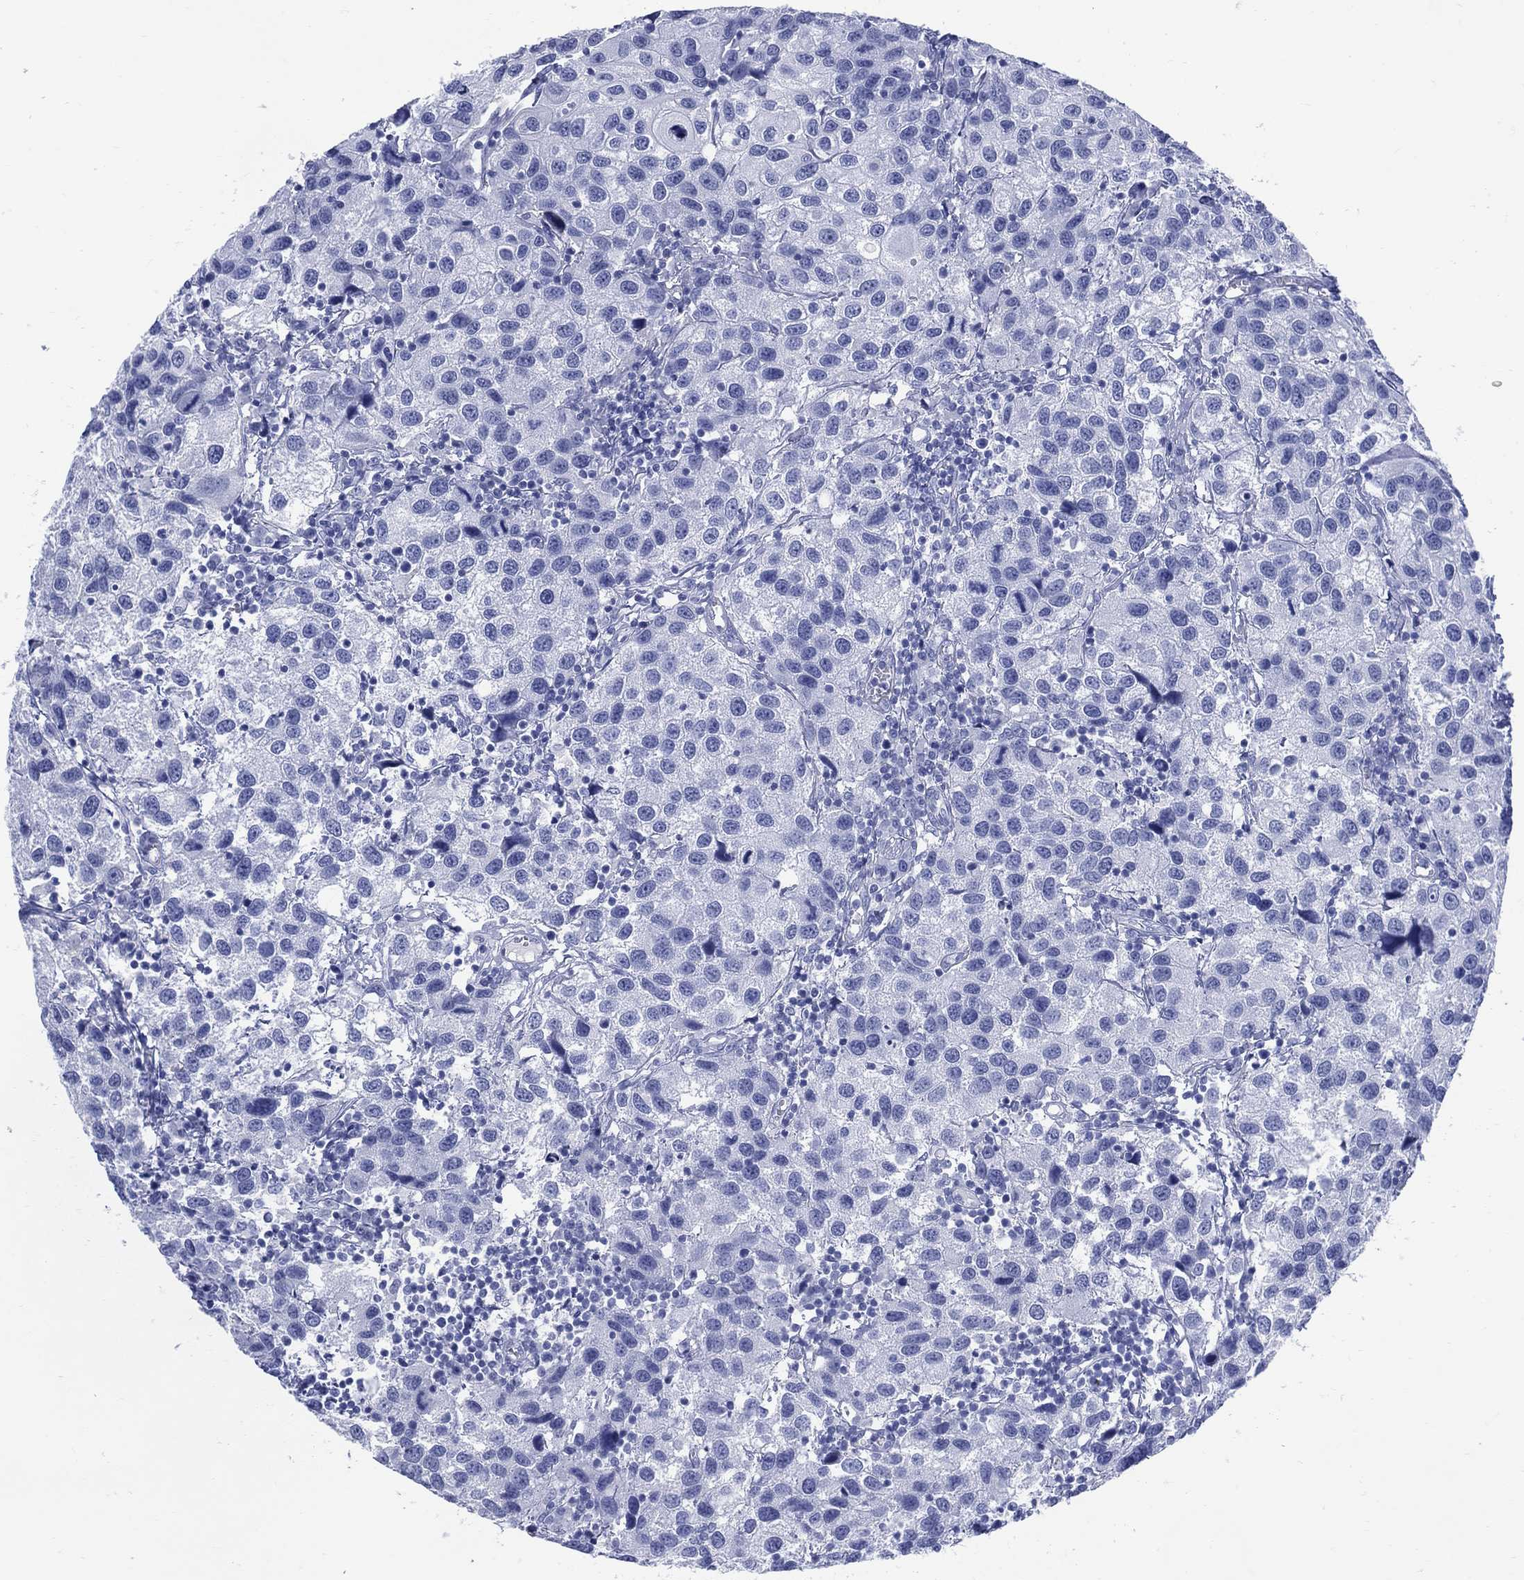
{"staining": {"intensity": "negative", "quantity": "none", "location": "none"}, "tissue": "urothelial cancer", "cell_type": "Tumor cells", "image_type": "cancer", "snomed": [{"axis": "morphology", "description": "Urothelial carcinoma, High grade"}, {"axis": "topography", "description": "Urinary bladder"}], "caption": "Immunohistochemistry of urothelial cancer reveals no positivity in tumor cells. The staining was performed using DAB (3,3'-diaminobenzidine) to visualize the protein expression in brown, while the nuclei were stained in blue with hematoxylin (Magnification: 20x).", "gene": "LRRD1", "patient": {"sex": "male", "age": 79}}